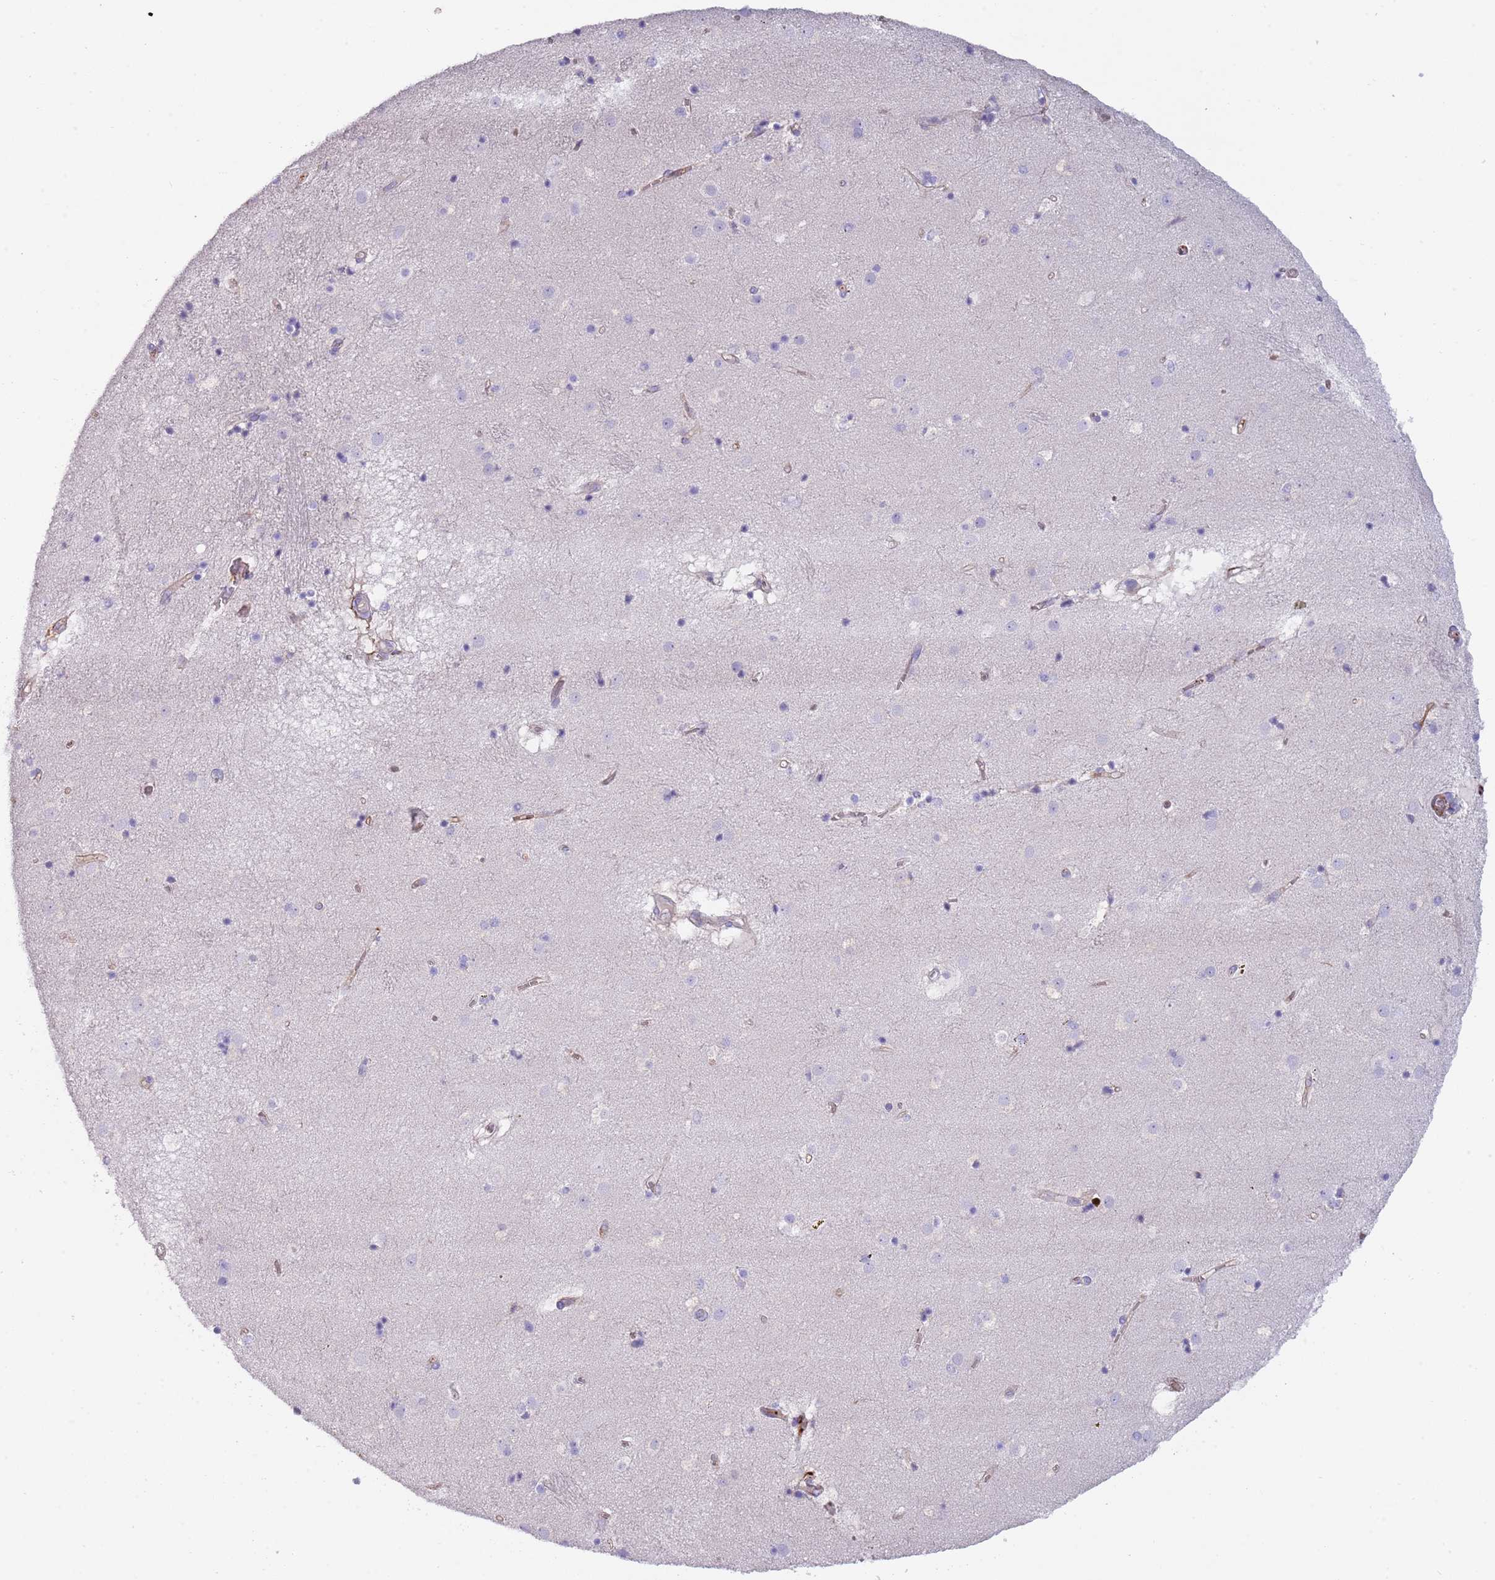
{"staining": {"intensity": "negative", "quantity": "none", "location": "none"}, "tissue": "caudate", "cell_type": "Glial cells", "image_type": "normal", "snomed": [{"axis": "morphology", "description": "Normal tissue, NOS"}, {"axis": "topography", "description": "Lateral ventricle wall"}], "caption": "Glial cells are negative for protein expression in benign human caudate. (DAB (3,3'-diaminobenzidine) IHC, high magnification).", "gene": "ENSG00000271254", "patient": {"sex": "male", "age": 70}}